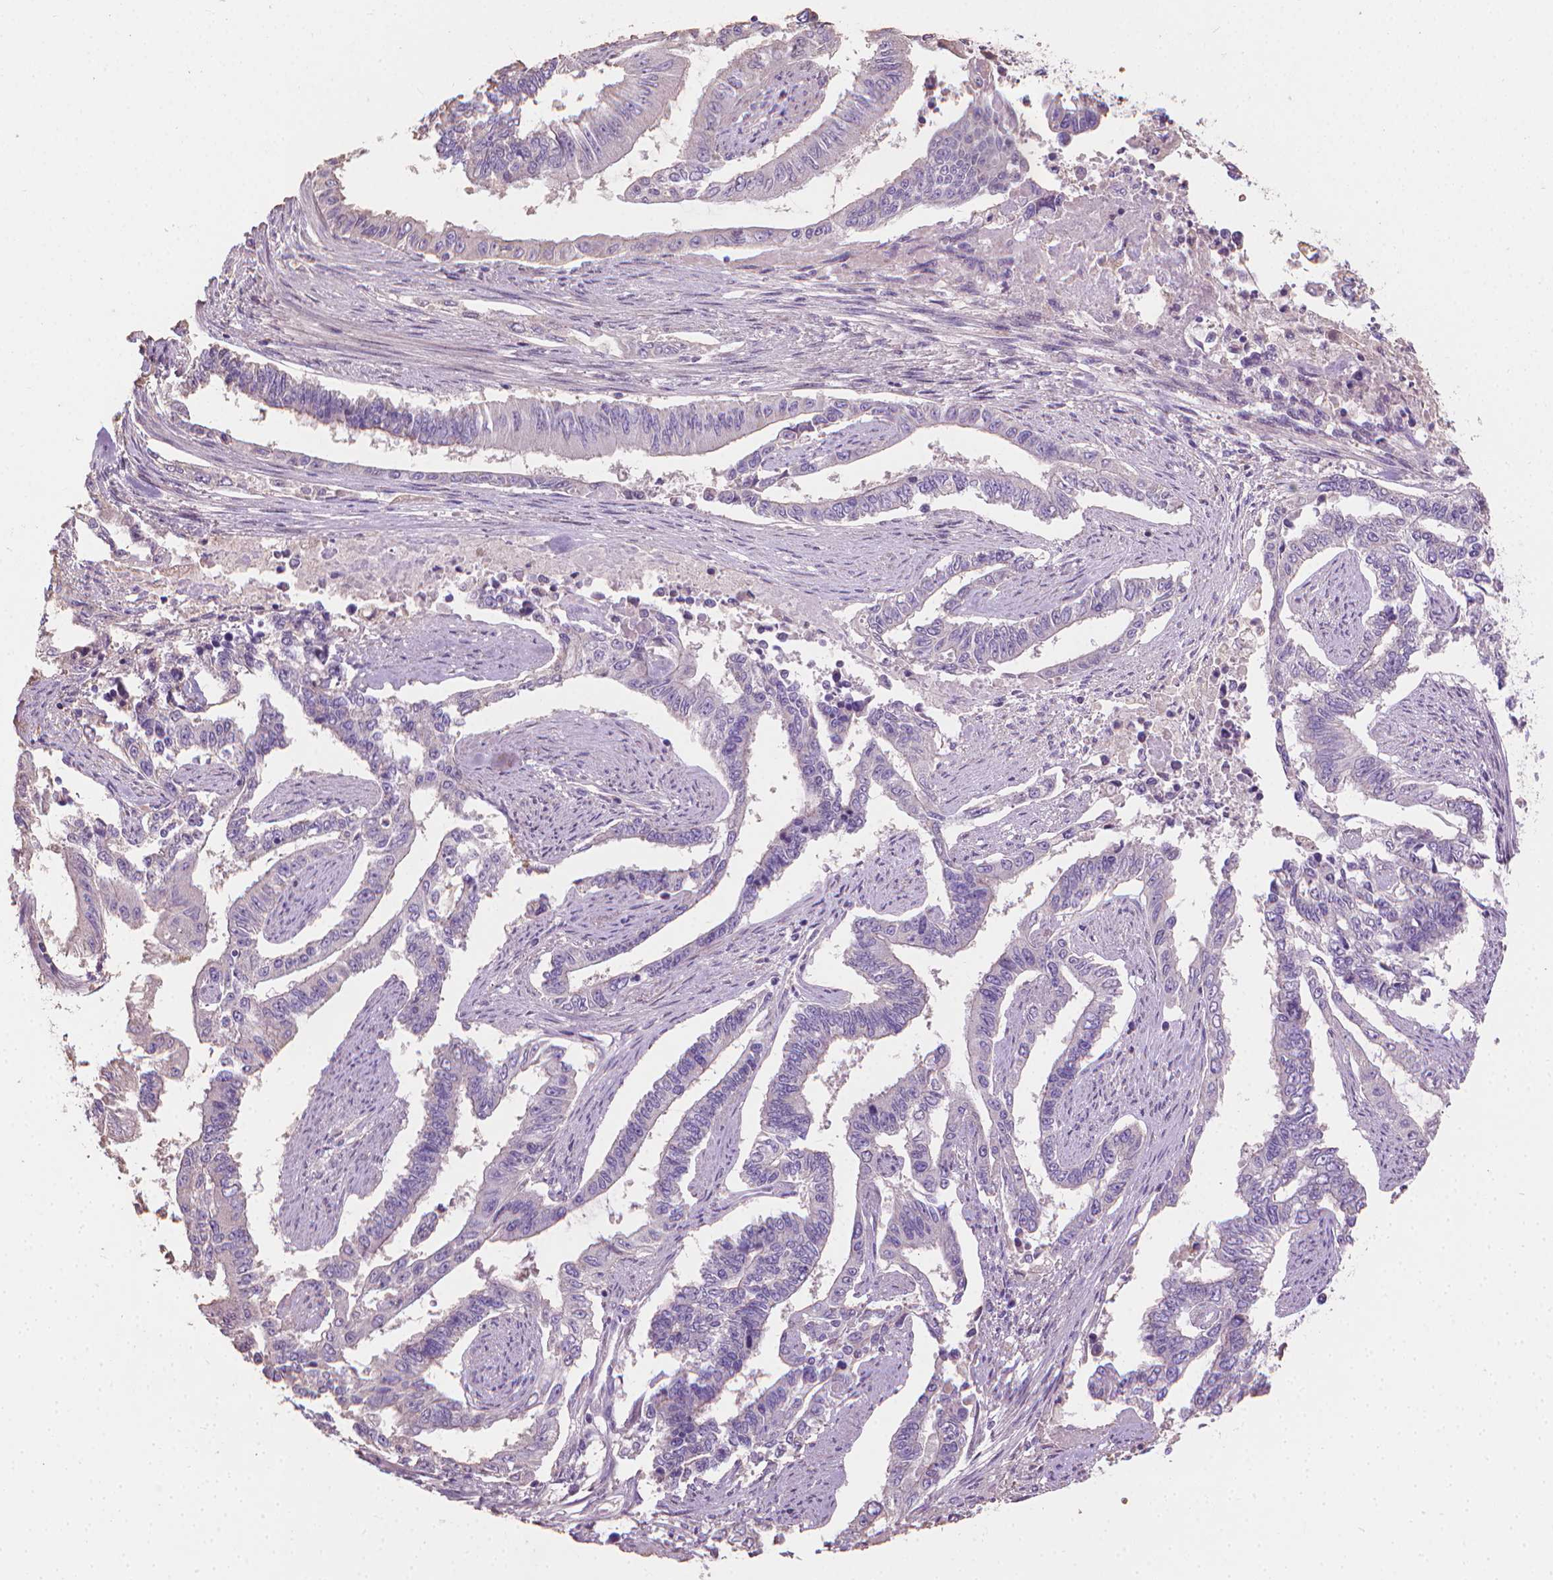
{"staining": {"intensity": "negative", "quantity": "none", "location": "none"}, "tissue": "endometrial cancer", "cell_type": "Tumor cells", "image_type": "cancer", "snomed": [{"axis": "morphology", "description": "Adenocarcinoma, NOS"}, {"axis": "topography", "description": "Uterus"}], "caption": "This photomicrograph is of endometrial cancer (adenocarcinoma) stained with immunohistochemistry (IHC) to label a protein in brown with the nuclei are counter-stained blue. There is no staining in tumor cells.", "gene": "CABCOCO1", "patient": {"sex": "female", "age": 59}}